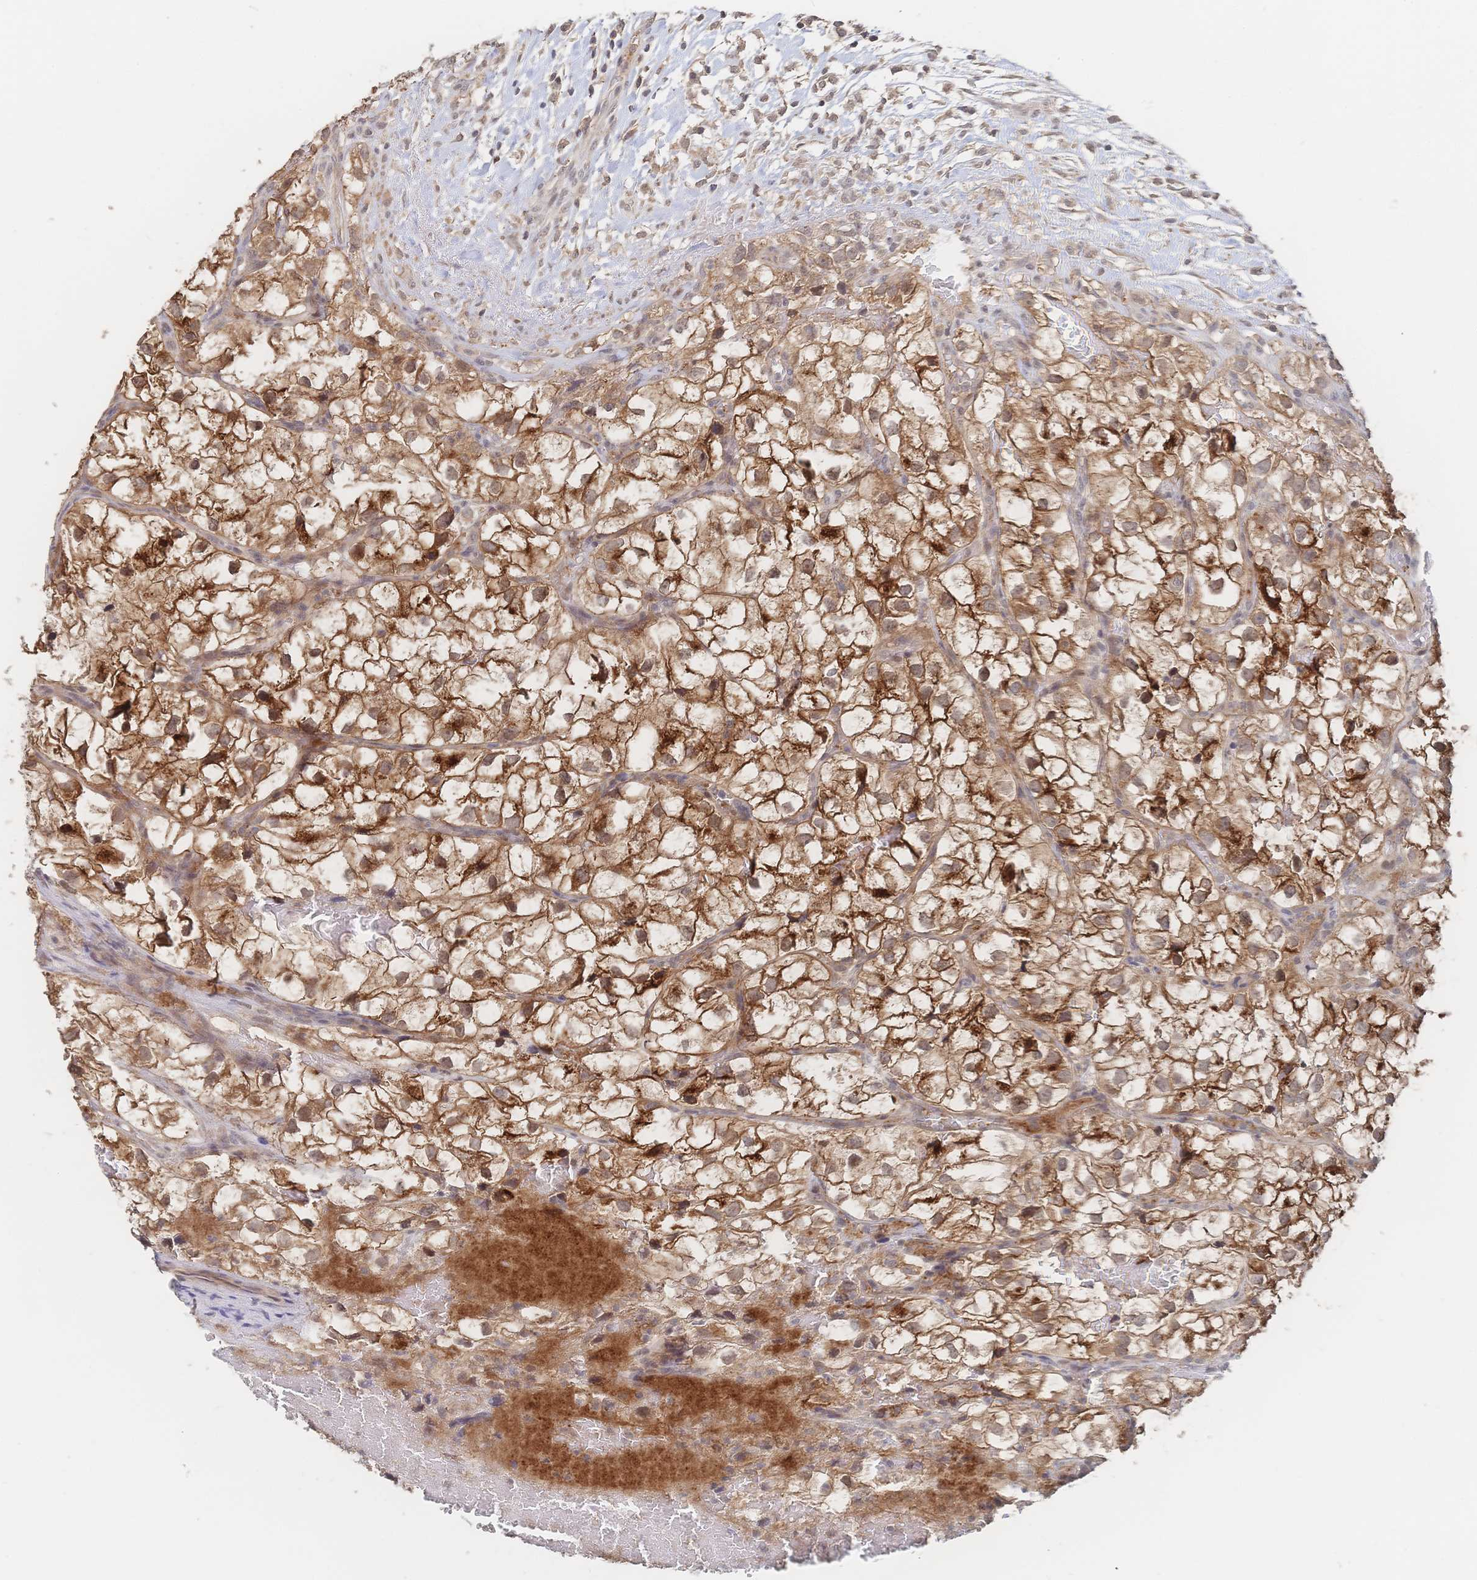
{"staining": {"intensity": "strong", "quantity": ">75%", "location": "cytoplasmic/membranous"}, "tissue": "renal cancer", "cell_type": "Tumor cells", "image_type": "cancer", "snomed": [{"axis": "morphology", "description": "Adenocarcinoma, NOS"}, {"axis": "topography", "description": "Kidney"}], "caption": "The photomicrograph shows staining of adenocarcinoma (renal), revealing strong cytoplasmic/membranous protein staining (brown color) within tumor cells.", "gene": "LRP5", "patient": {"sex": "male", "age": 59}}